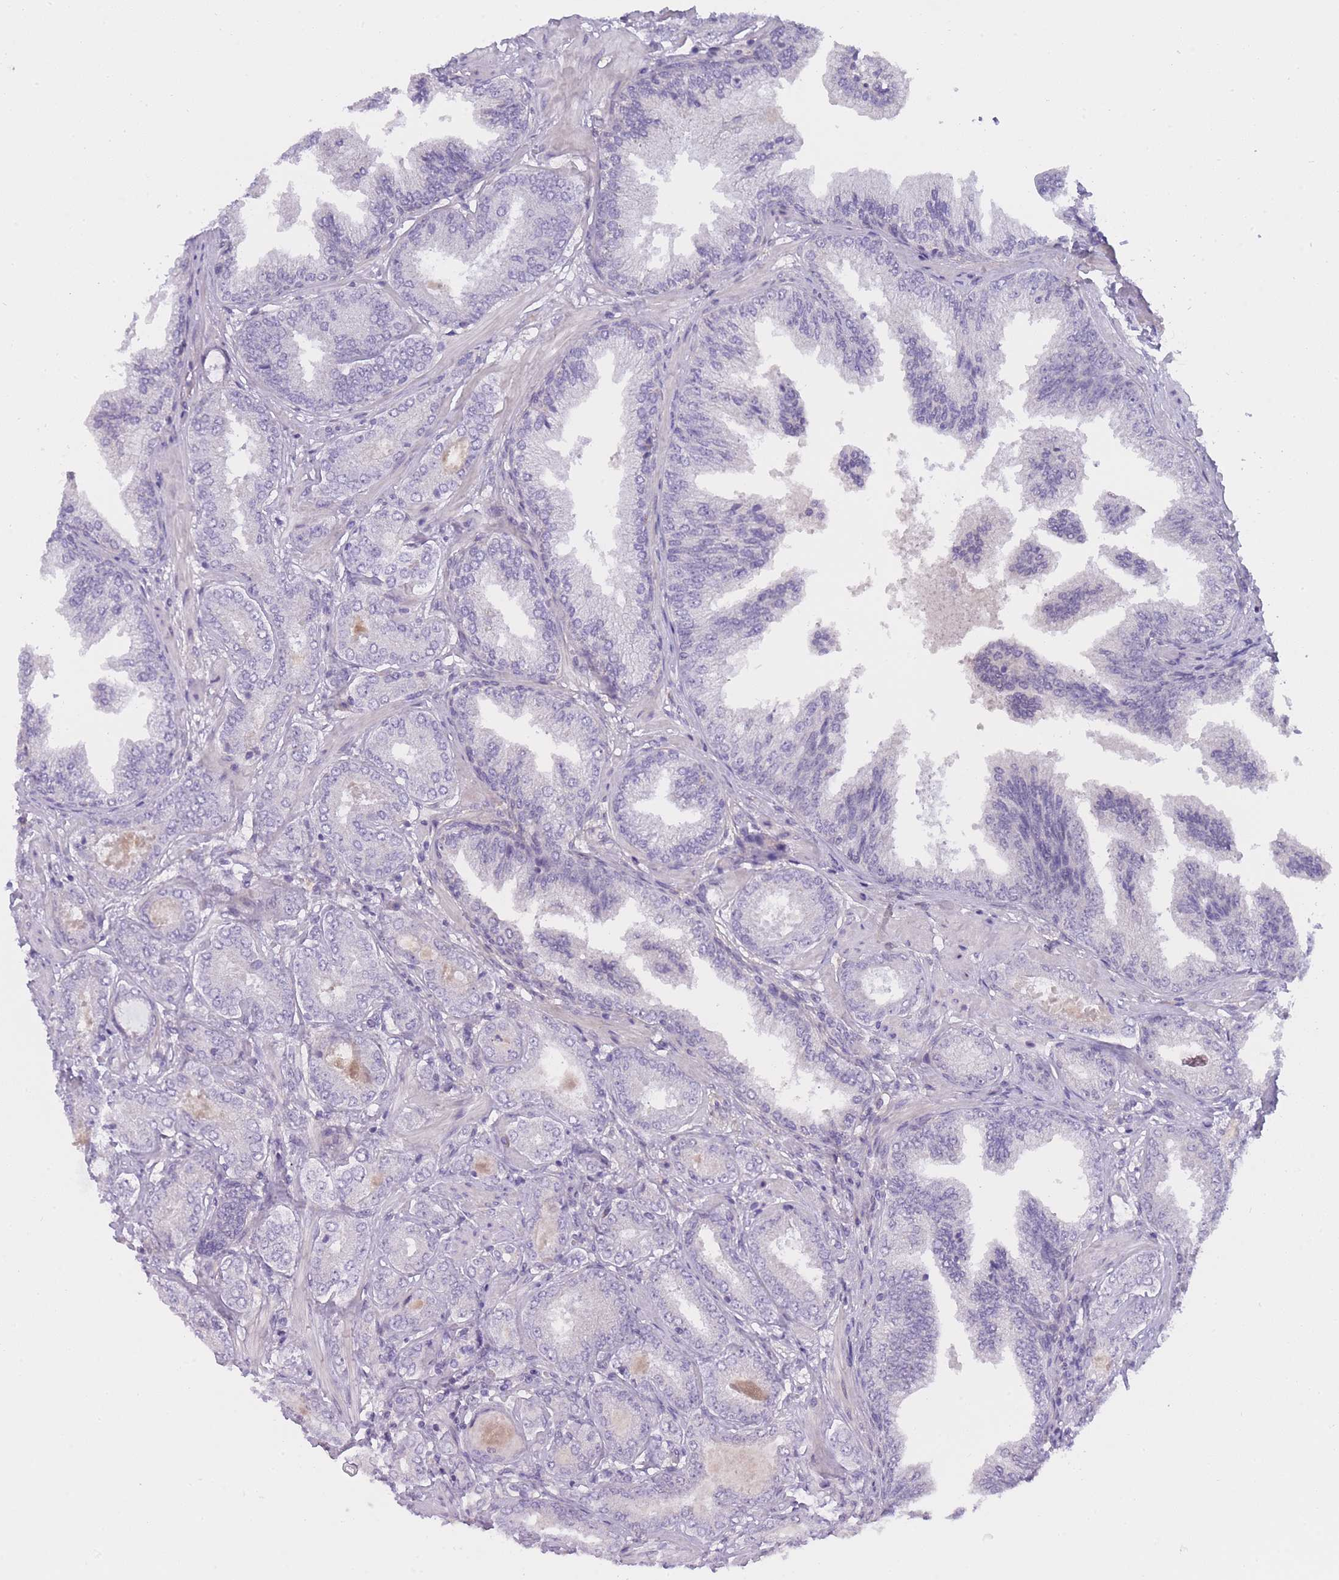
{"staining": {"intensity": "negative", "quantity": "none", "location": "none"}, "tissue": "prostate cancer", "cell_type": "Tumor cells", "image_type": "cancer", "snomed": [{"axis": "morphology", "description": "Adenocarcinoma, Low grade"}, {"axis": "topography", "description": "Prostate"}], "caption": "Tumor cells show no significant positivity in low-grade adenocarcinoma (prostate). Brightfield microscopy of immunohistochemistry stained with DAB (3,3'-diaminobenzidine) (brown) and hematoxylin (blue), captured at high magnification.", "gene": "PRR23B", "patient": {"sex": "male", "age": 63}}